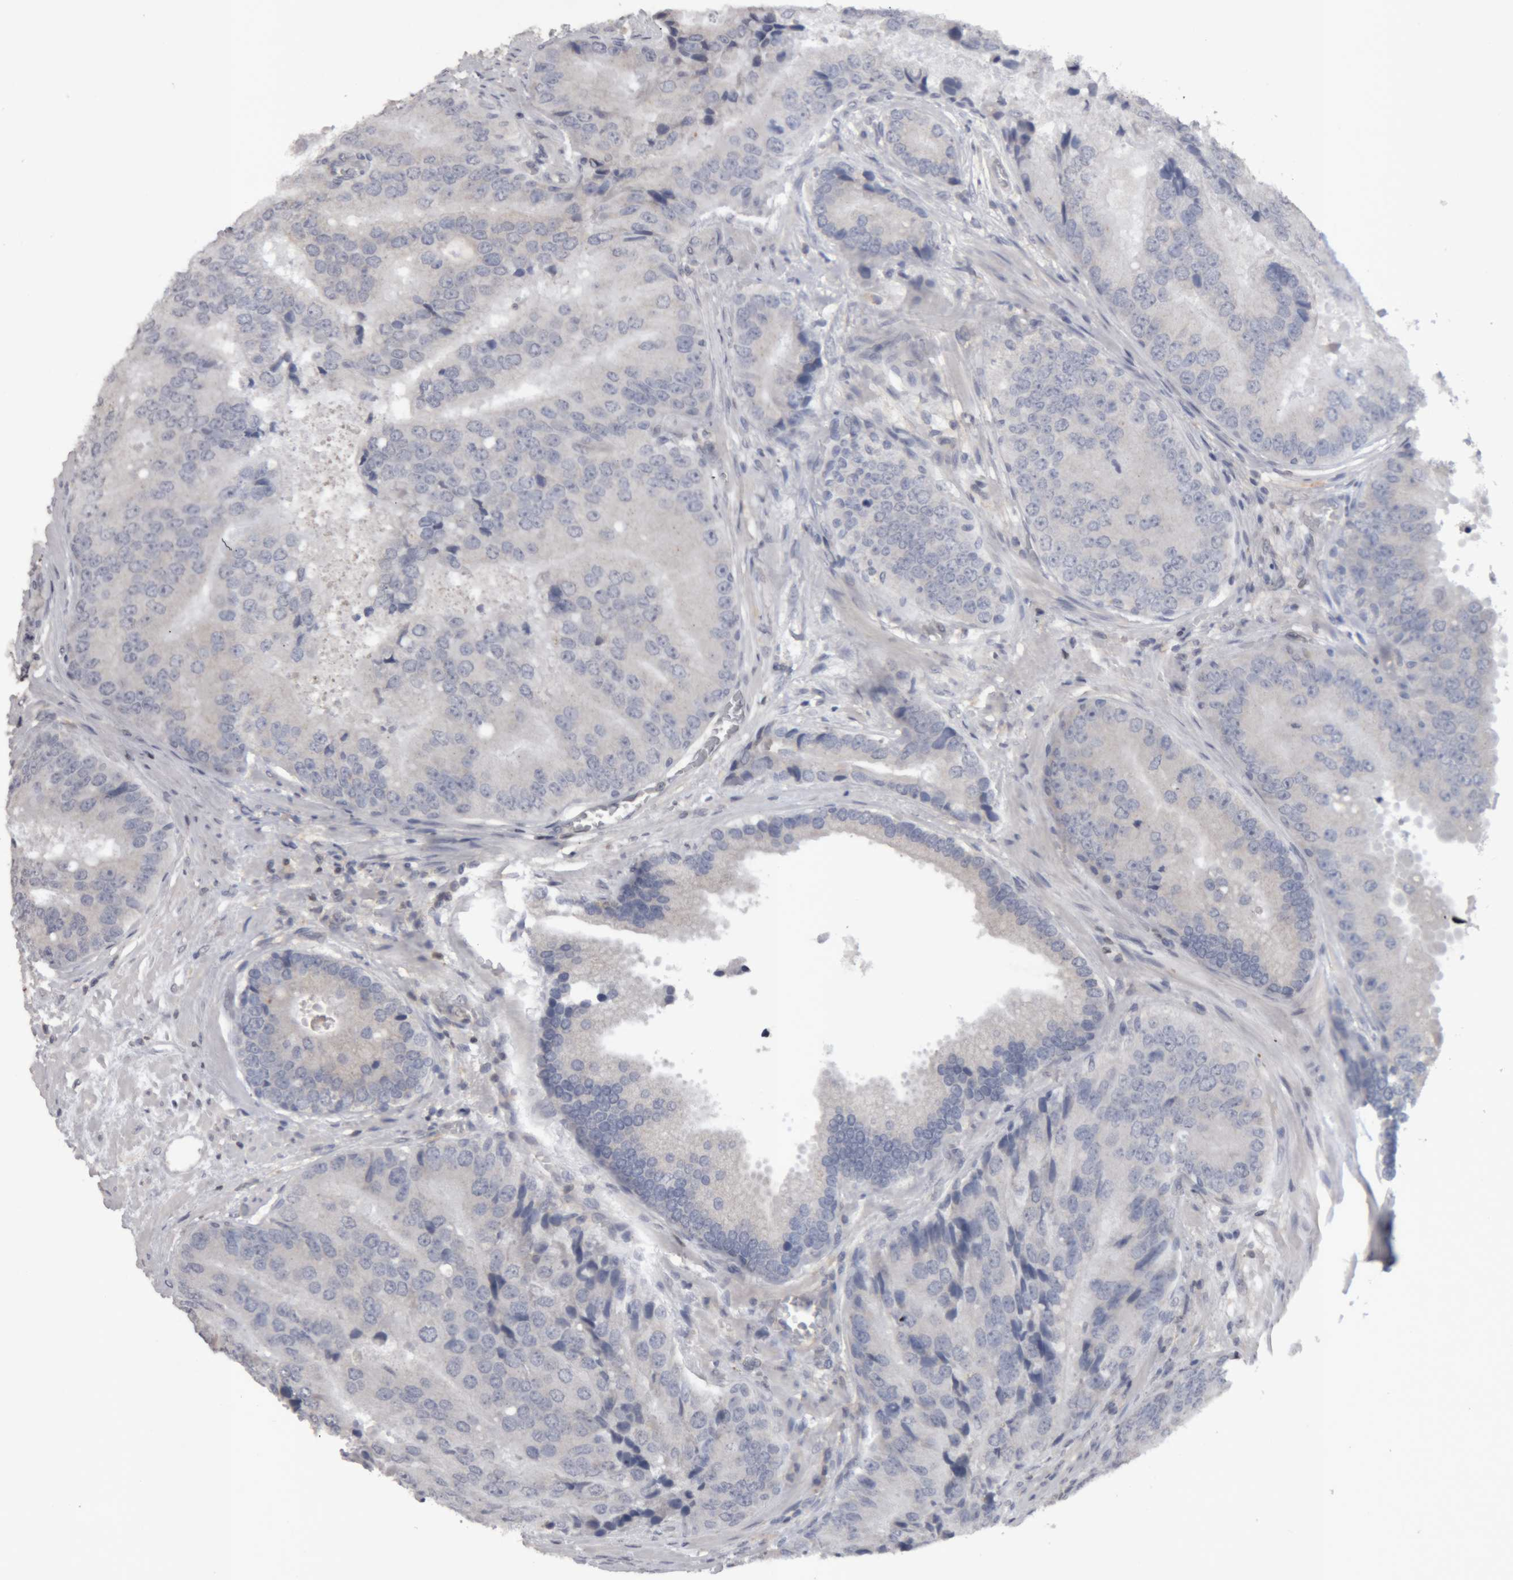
{"staining": {"intensity": "negative", "quantity": "none", "location": "none"}, "tissue": "prostate cancer", "cell_type": "Tumor cells", "image_type": "cancer", "snomed": [{"axis": "morphology", "description": "Adenocarcinoma, High grade"}, {"axis": "topography", "description": "Prostate"}], "caption": "This is an immunohistochemistry image of human prostate cancer (high-grade adenocarcinoma). There is no expression in tumor cells.", "gene": "NFATC2", "patient": {"sex": "male", "age": 70}}